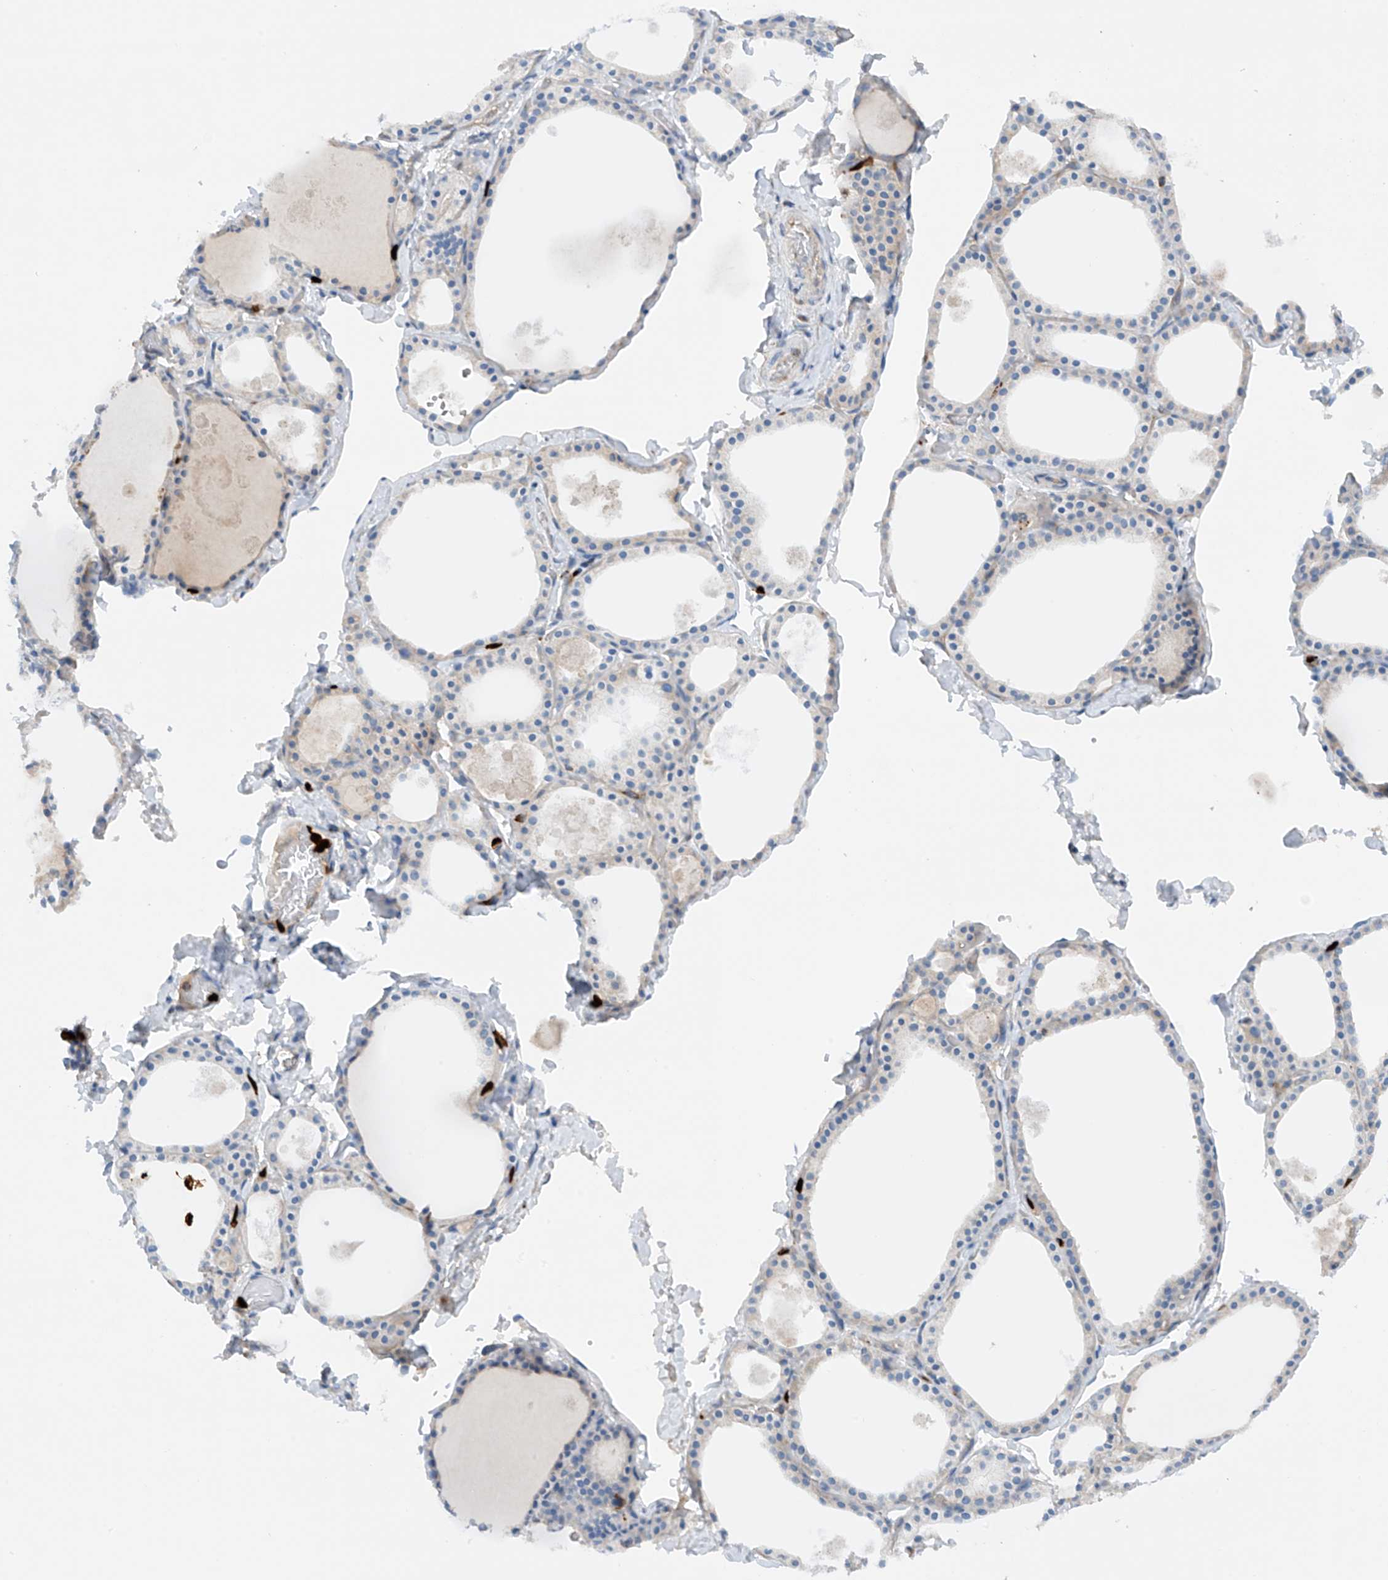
{"staining": {"intensity": "negative", "quantity": "none", "location": "none"}, "tissue": "thyroid gland", "cell_type": "Glandular cells", "image_type": "normal", "snomed": [{"axis": "morphology", "description": "Normal tissue, NOS"}, {"axis": "topography", "description": "Thyroid gland"}], "caption": "Thyroid gland was stained to show a protein in brown. There is no significant positivity in glandular cells. (DAB IHC, high magnification).", "gene": "PHACTR2", "patient": {"sex": "male", "age": 56}}